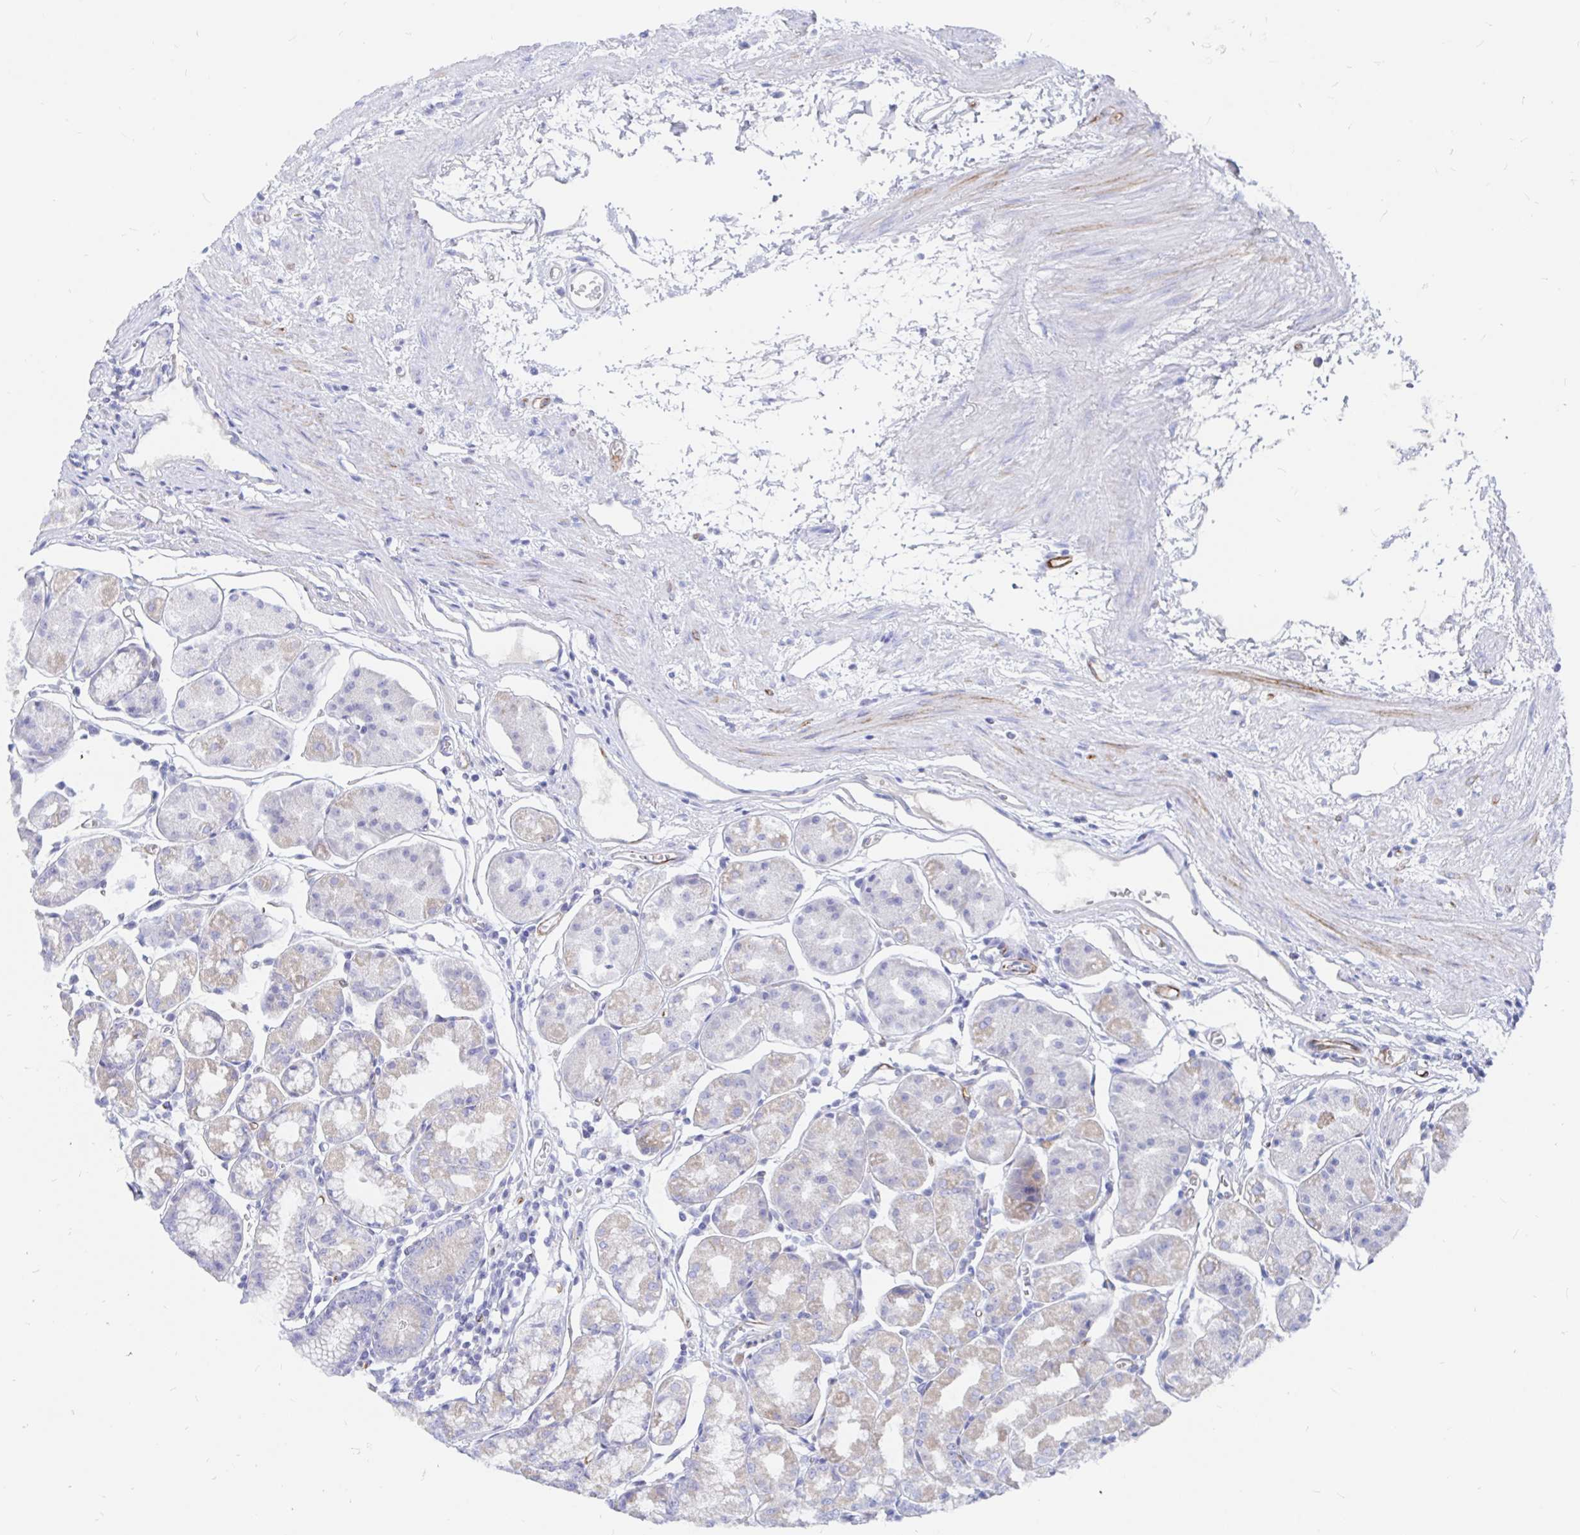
{"staining": {"intensity": "weak", "quantity": "<25%", "location": "cytoplasmic/membranous"}, "tissue": "stomach", "cell_type": "Glandular cells", "image_type": "normal", "snomed": [{"axis": "morphology", "description": "Normal tissue, NOS"}, {"axis": "topography", "description": "Stomach"}], "caption": "Human stomach stained for a protein using IHC demonstrates no staining in glandular cells.", "gene": "COX16", "patient": {"sex": "male", "age": 55}}